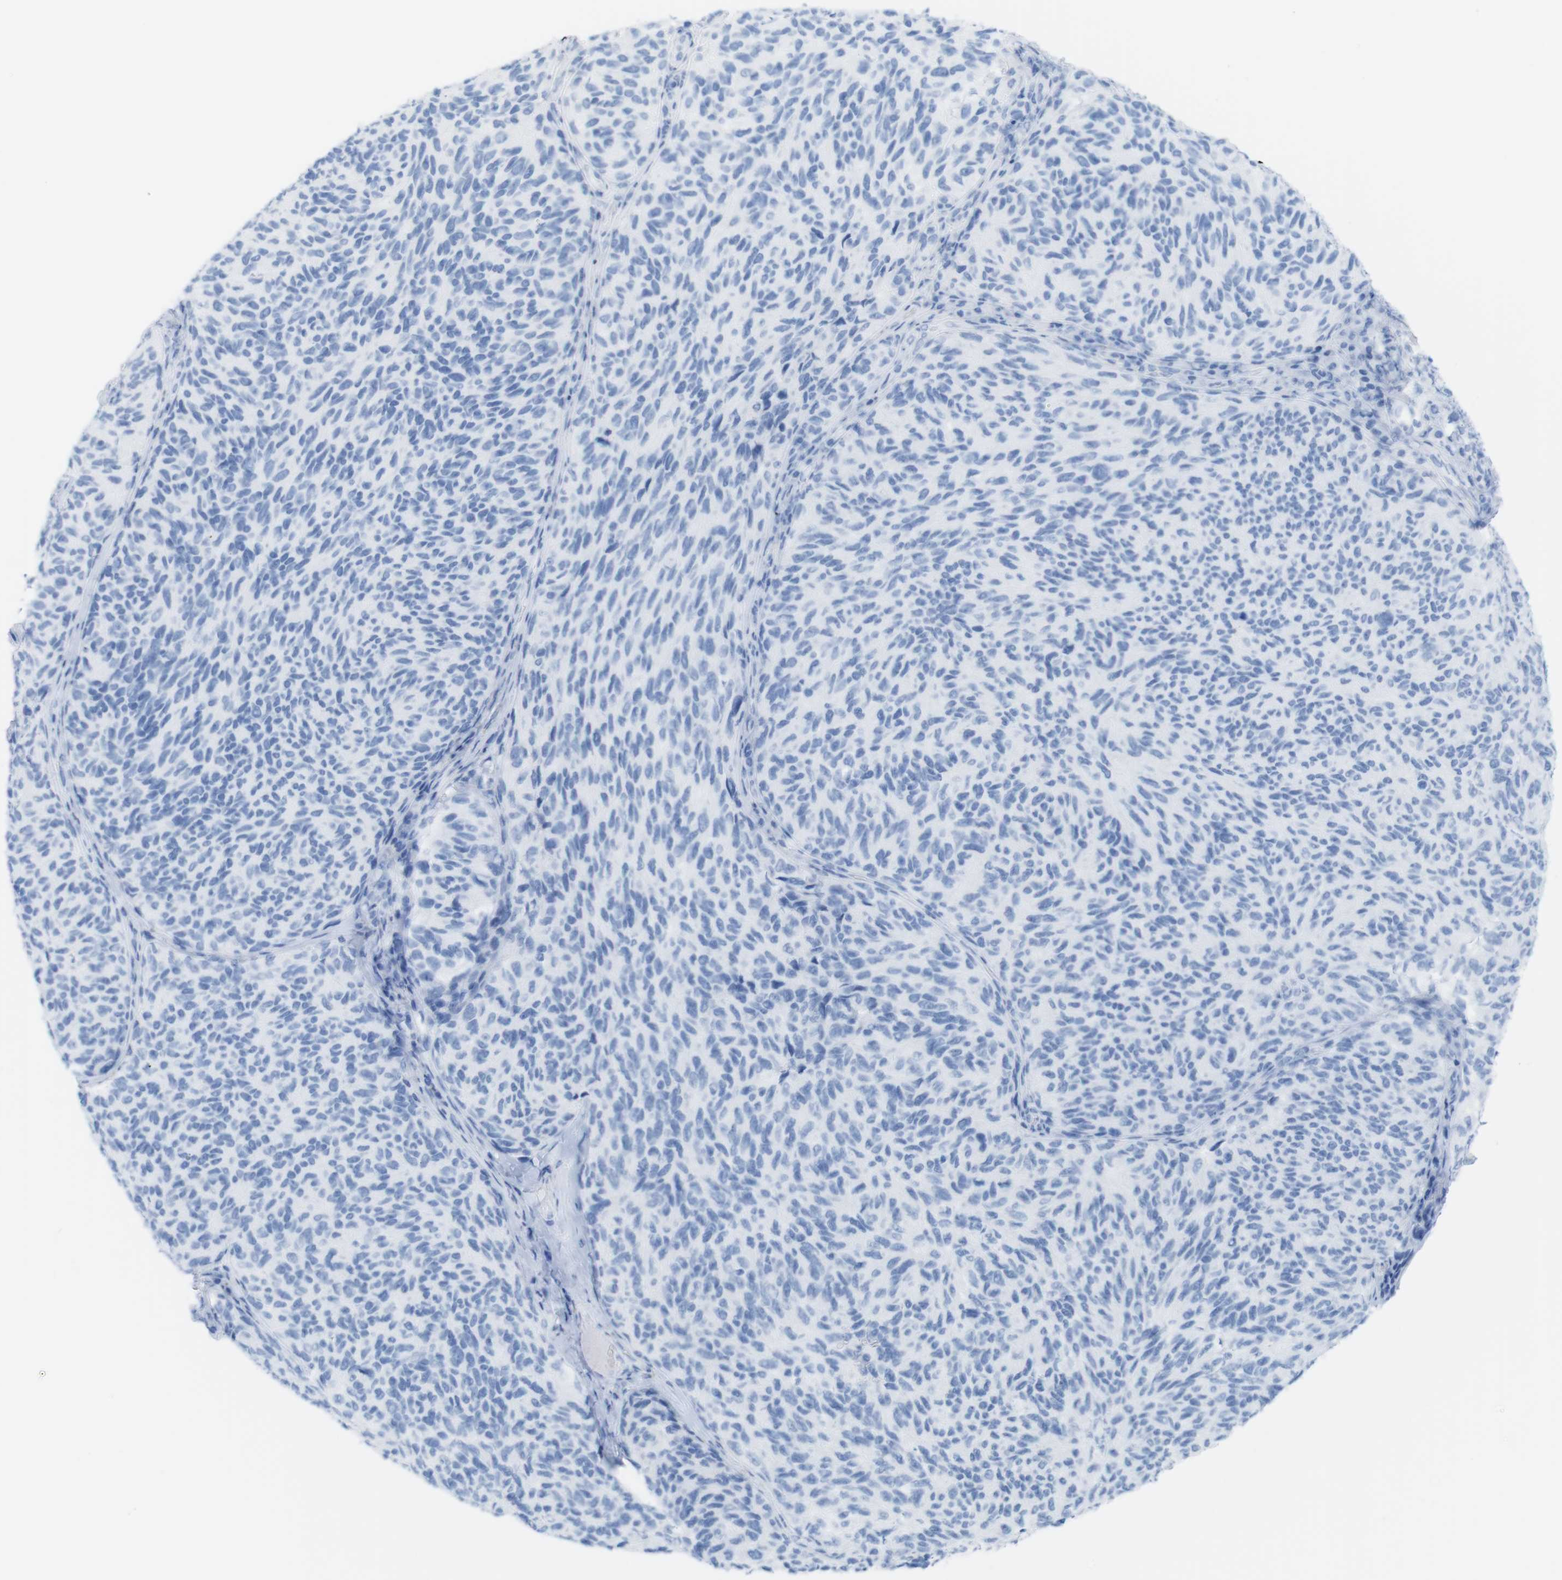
{"staining": {"intensity": "negative", "quantity": "none", "location": "none"}, "tissue": "melanoma", "cell_type": "Tumor cells", "image_type": "cancer", "snomed": [{"axis": "morphology", "description": "Malignant melanoma, NOS"}, {"axis": "topography", "description": "Skin"}], "caption": "The photomicrograph exhibits no significant expression in tumor cells of melanoma.", "gene": "MYH7", "patient": {"sex": "female", "age": 73}}